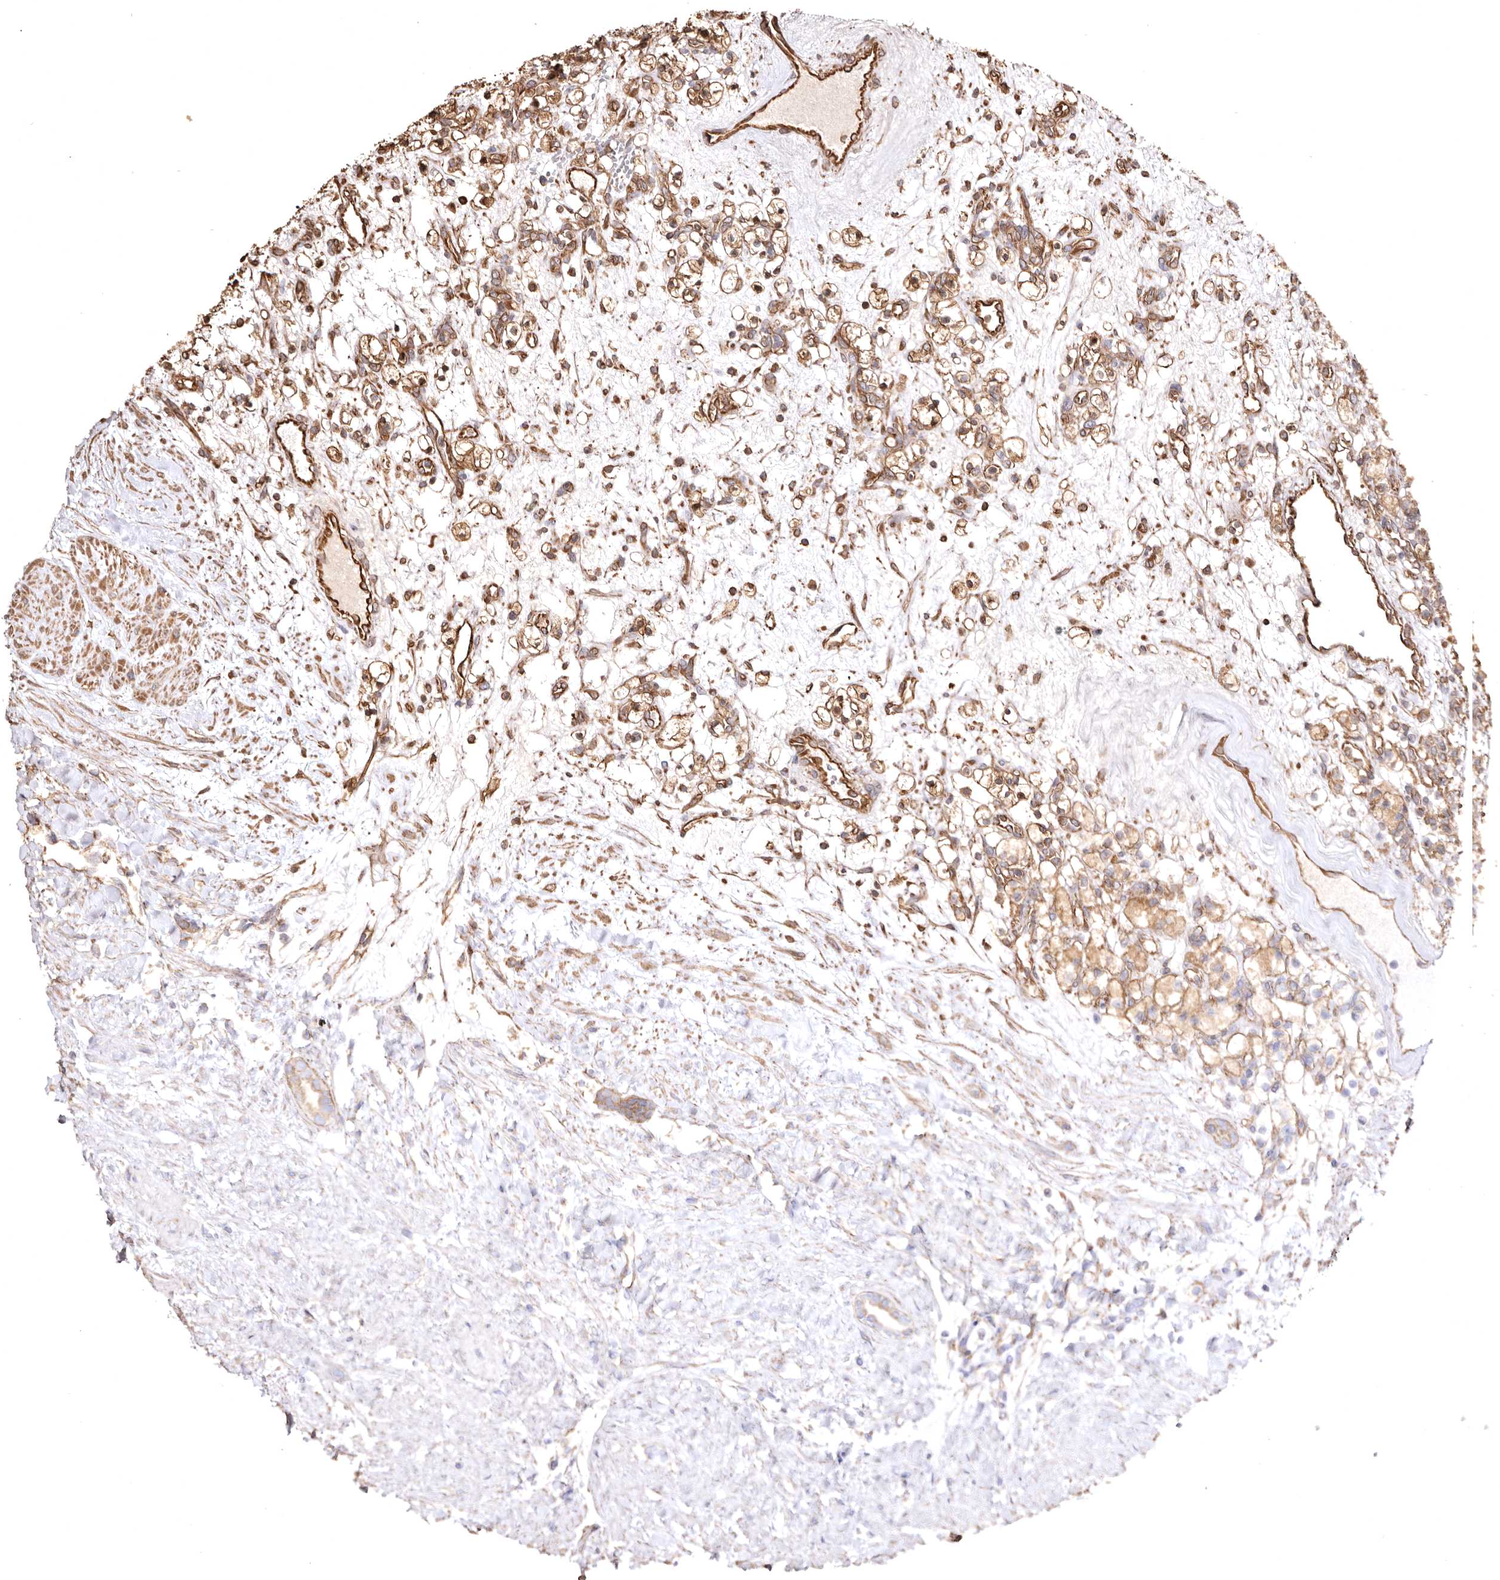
{"staining": {"intensity": "moderate", "quantity": ">75%", "location": "cytoplasmic/membranous"}, "tissue": "renal cancer", "cell_type": "Tumor cells", "image_type": "cancer", "snomed": [{"axis": "morphology", "description": "Adenocarcinoma, NOS"}, {"axis": "topography", "description": "Kidney"}], "caption": "Renal cancer (adenocarcinoma) stained with a brown dye reveals moderate cytoplasmic/membranous positive expression in approximately >75% of tumor cells.", "gene": "MACC1", "patient": {"sex": "female", "age": 57}}